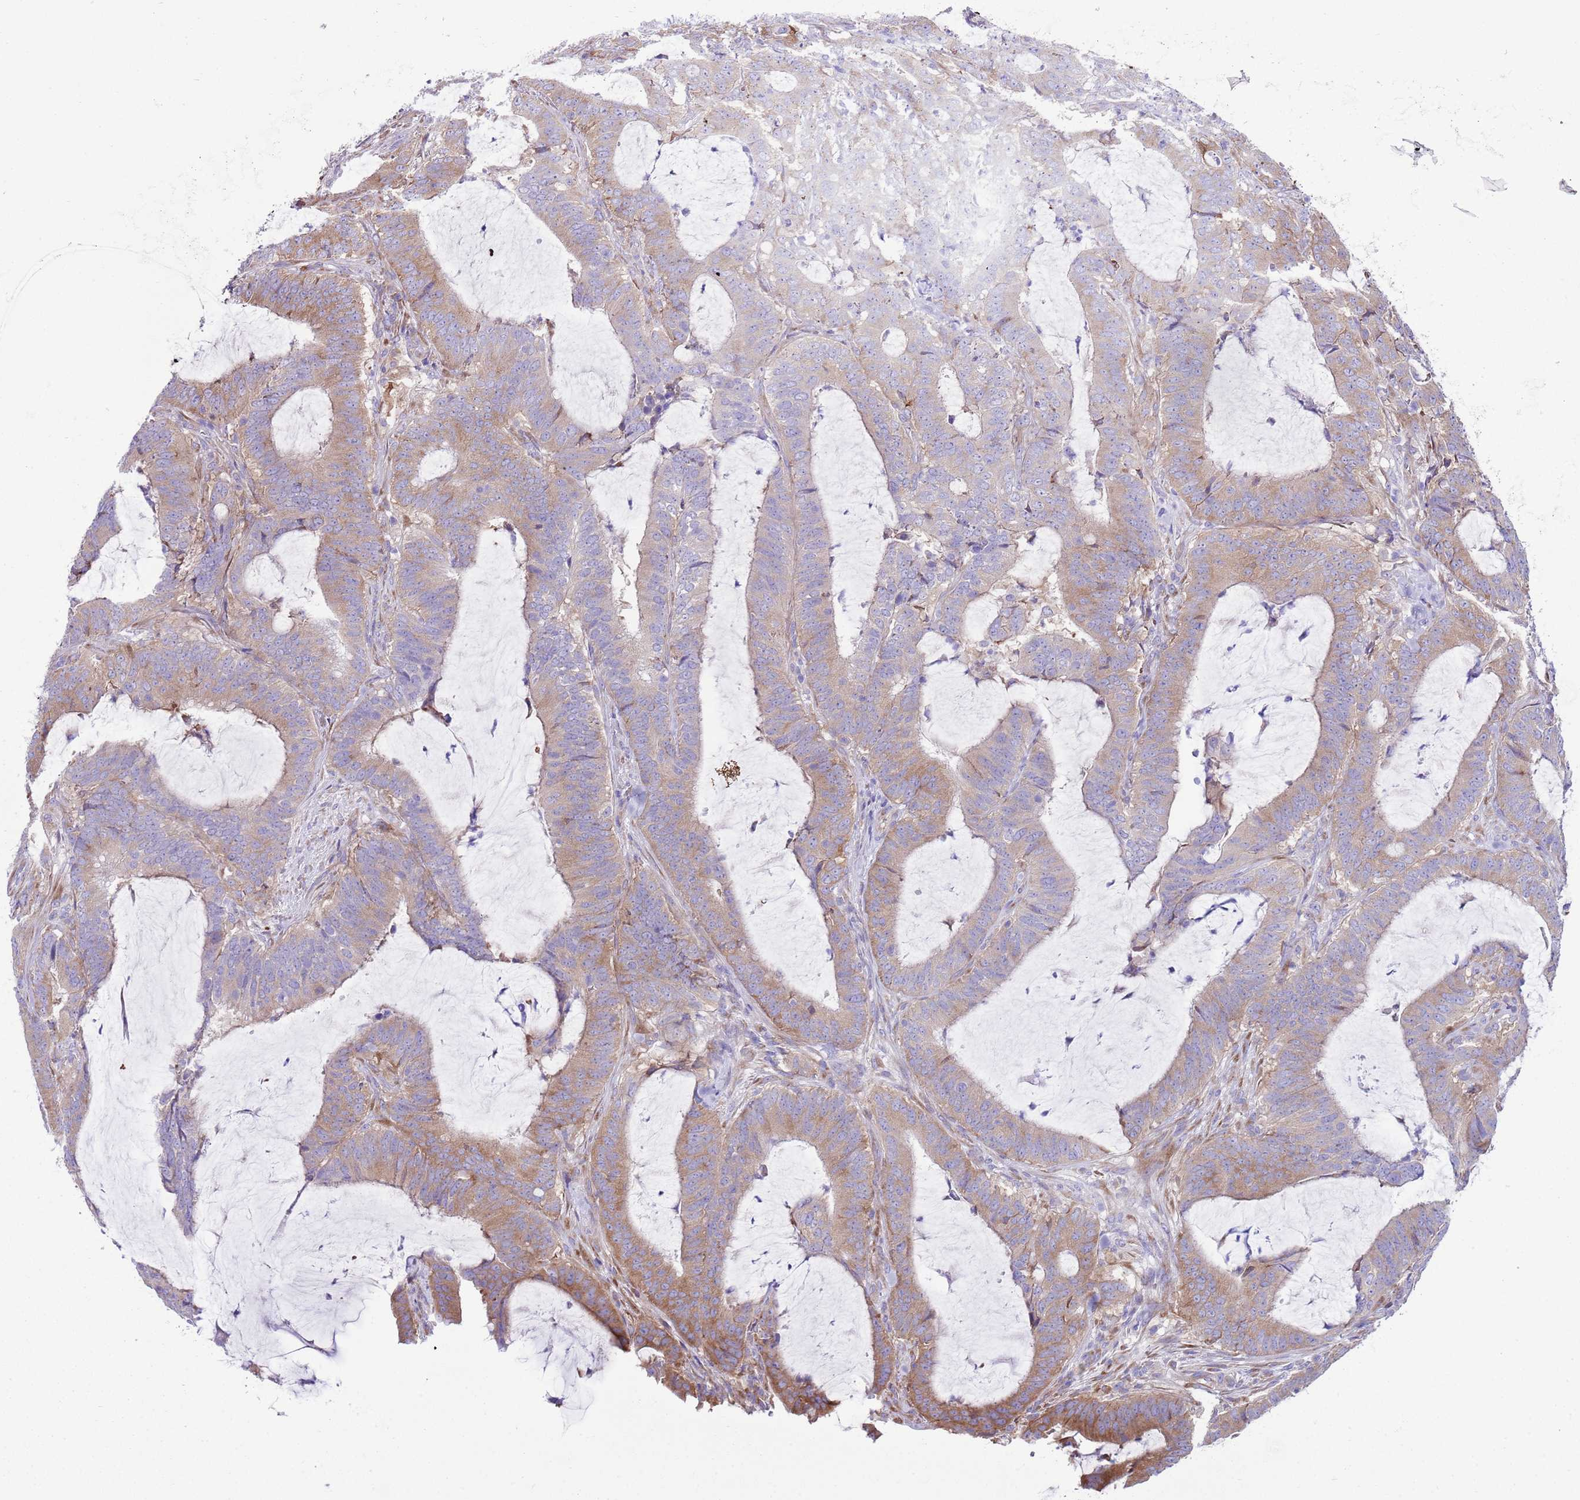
{"staining": {"intensity": "moderate", "quantity": "25%-75%", "location": "cytoplasmic/membranous"}, "tissue": "colorectal cancer", "cell_type": "Tumor cells", "image_type": "cancer", "snomed": [{"axis": "morphology", "description": "Adenocarcinoma, NOS"}, {"axis": "topography", "description": "Colon"}], "caption": "Colorectal cancer (adenocarcinoma) stained for a protein shows moderate cytoplasmic/membranous positivity in tumor cells. The protein is stained brown, and the nuclei are stained in blue (DAB IHC with brightfield microscopy, high magnification).", "gene": "RPS10", "patient": {"sex": "female", "age": 43}}